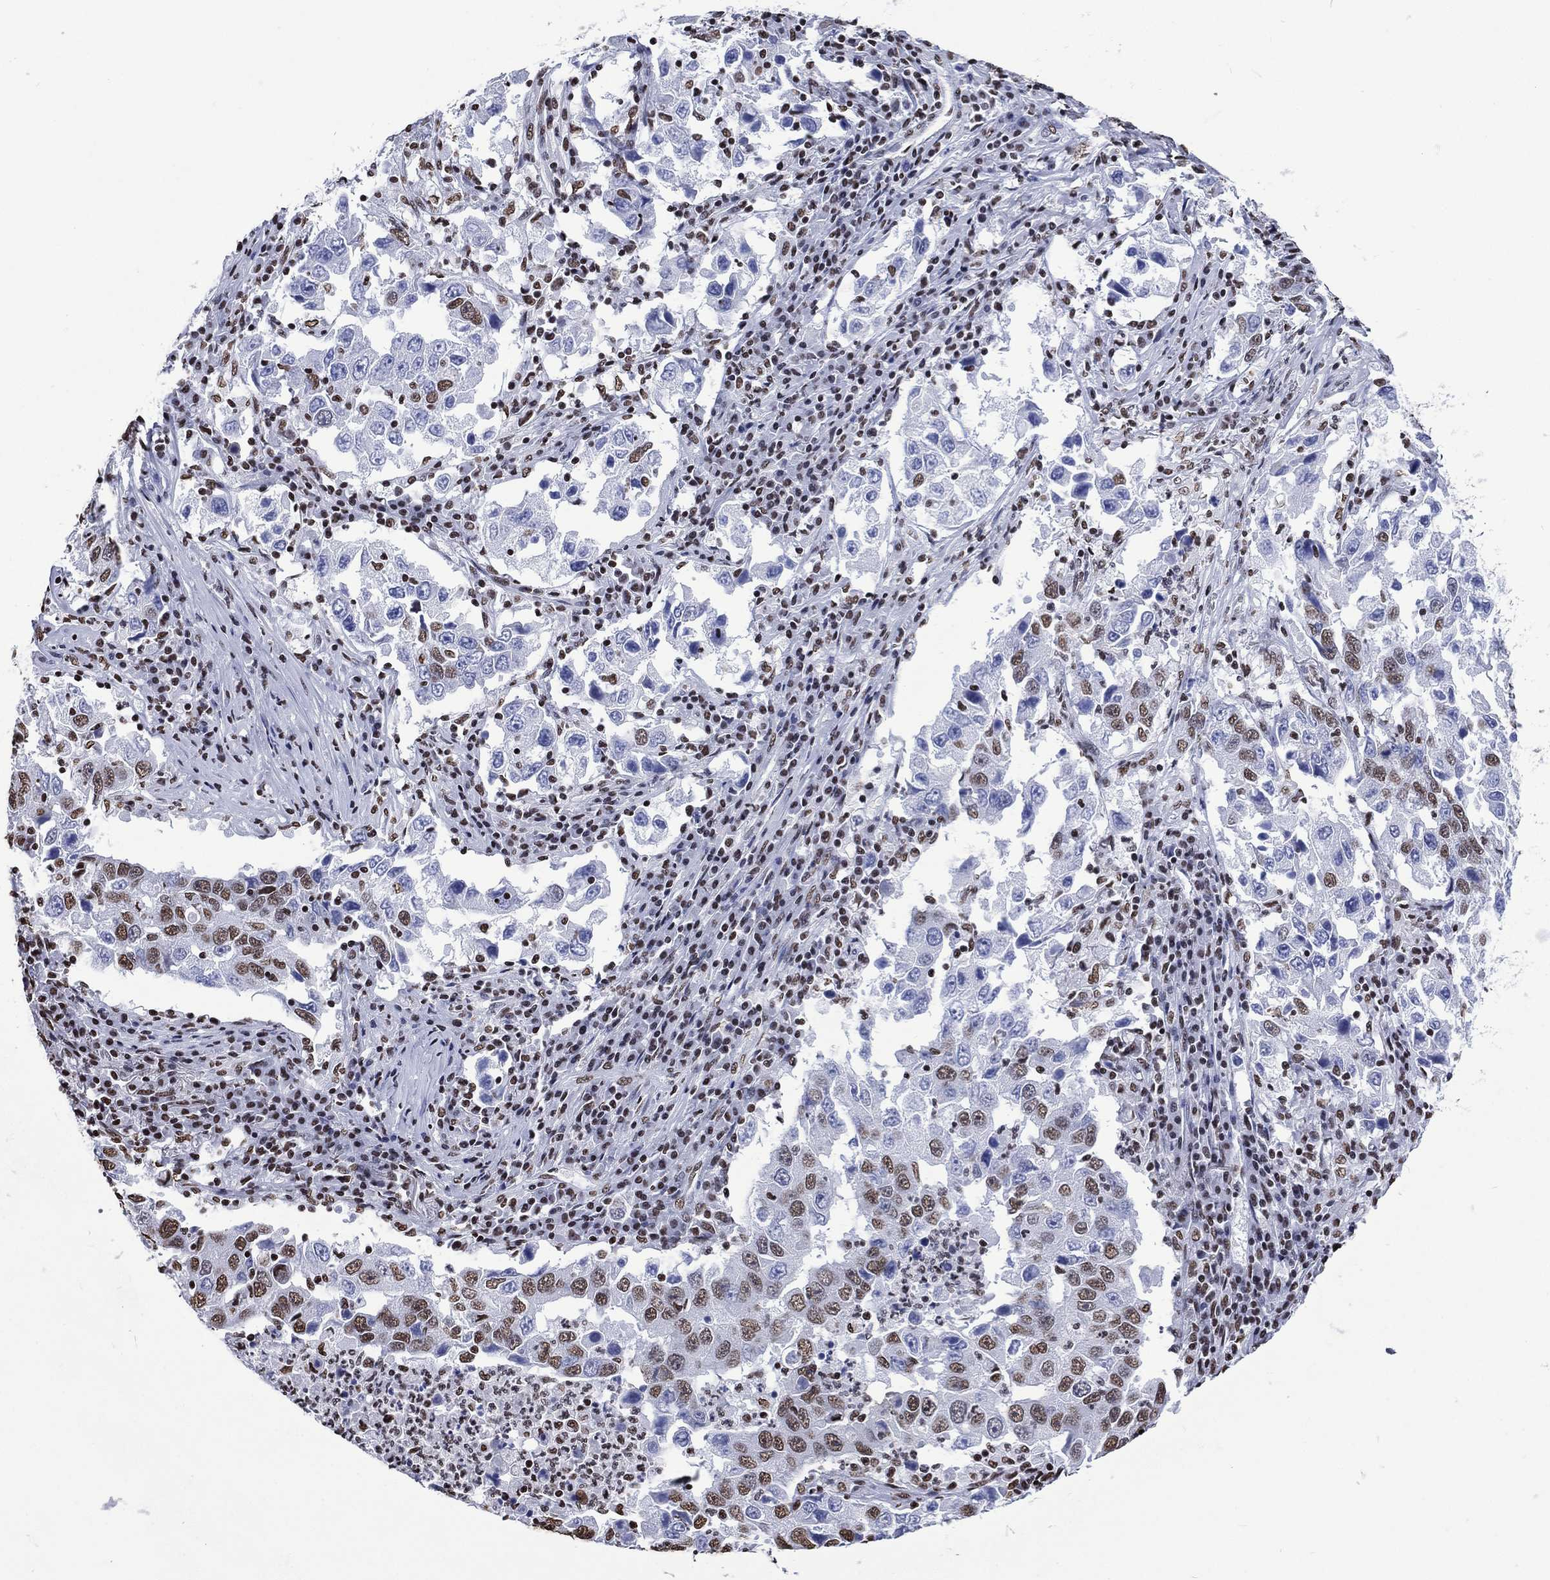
{"staining": {"intensity": "moderate", "quantity": "25%-75%", "location": "nuclear"}, "tissue": "lung cancer", "cell_type": "Tumor cells", "image_type": "cancer", "snomed": [{"axis": "morphology", "description": "Adenocarcinoma, NOS"}, {"axis": "topography", "description": "Lung"}], "caption": "Lung cancer stained with a protein marker demonstrates moderate staining in tumor cells.", "gene": "RETREG2", "patient": {"sex": "male", "age": 73}}